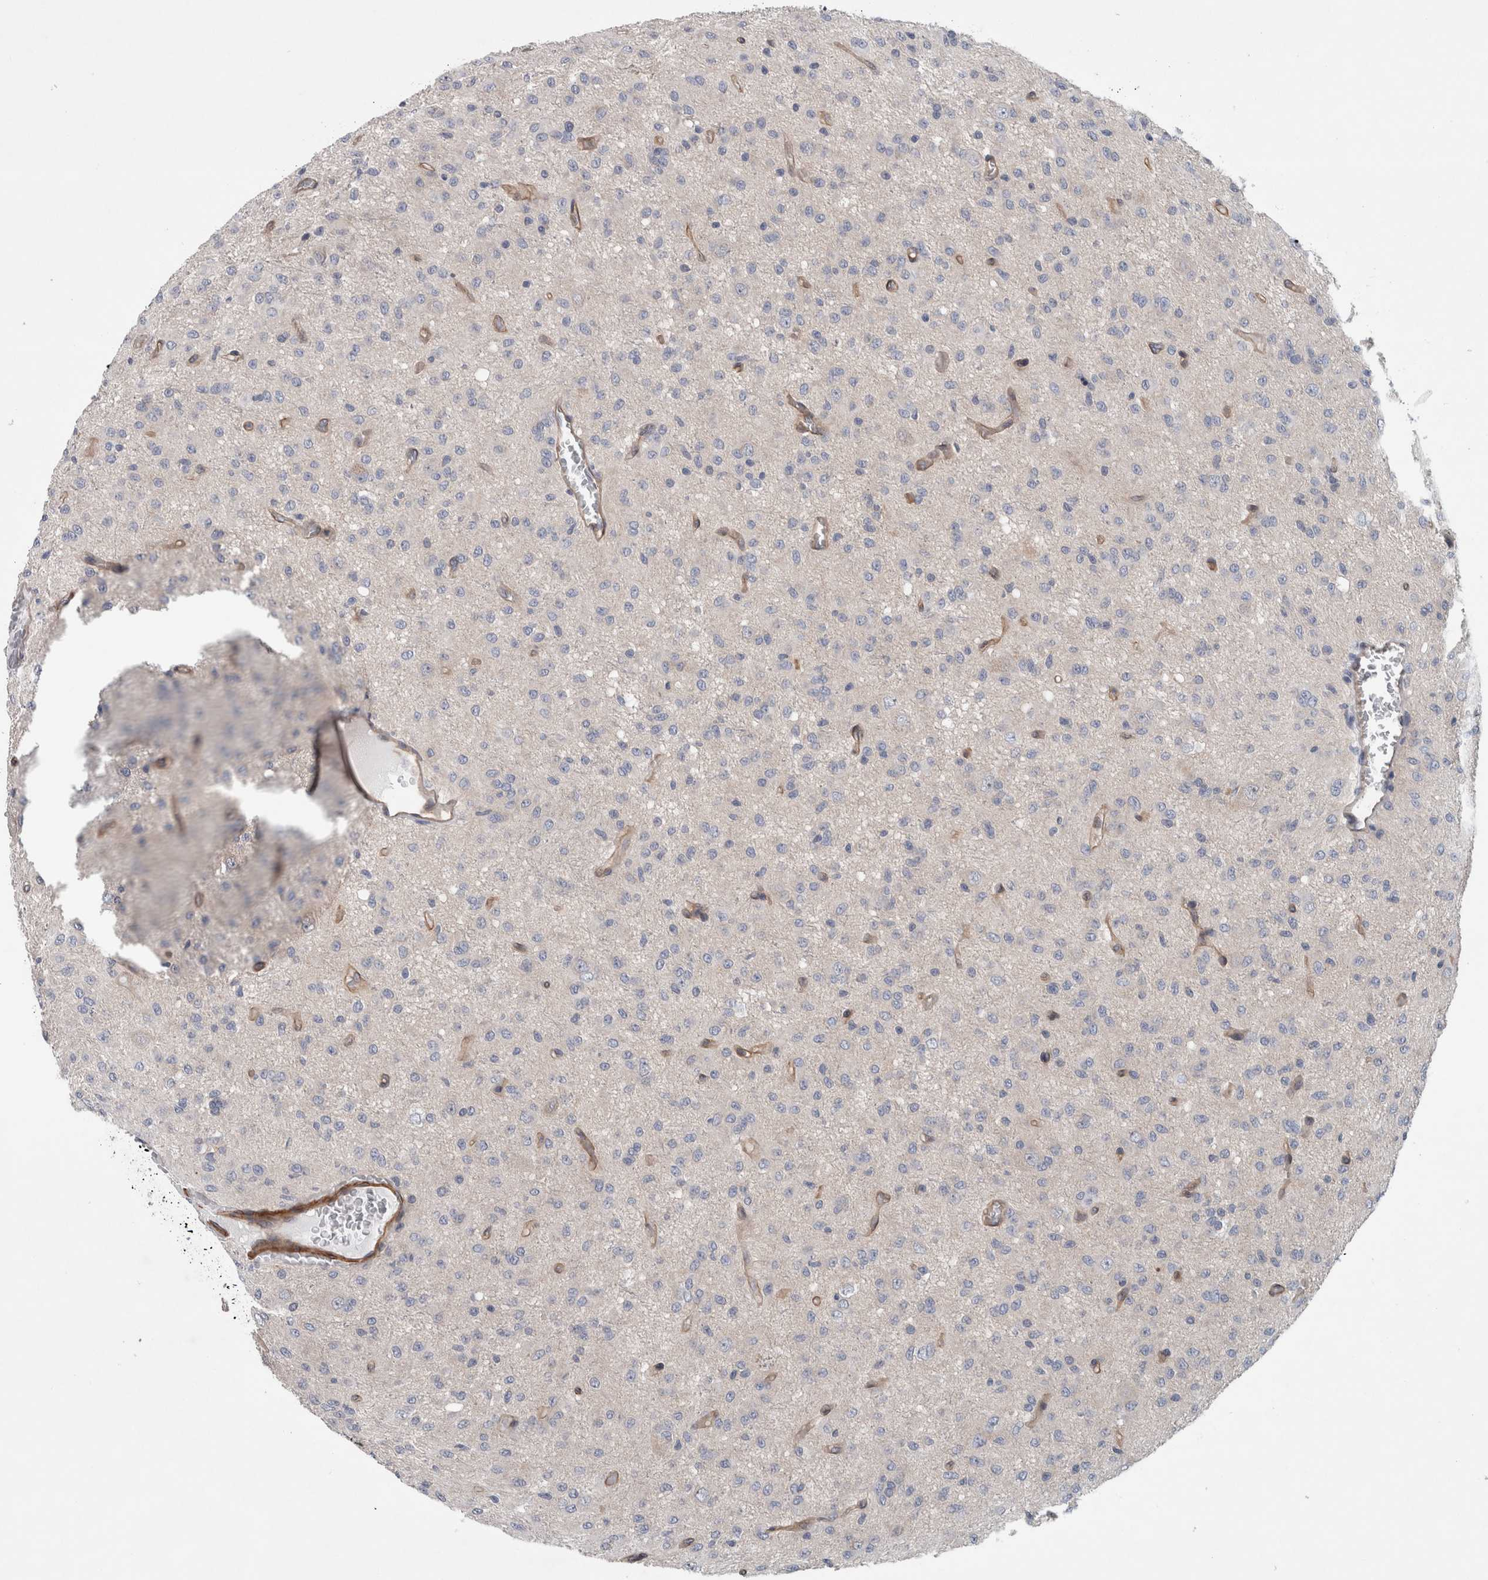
{"staining": {"intensity": "negative", "quantity": "none", "location": "none"}, "tissue": "glioma", "cell_type": "Tumor cells", "image_type": "cancer", "snomed": [{"axis": "morphology", "description": "Glioma, malignant, High grade"}, {"axis": "topography", "description": "Brain"}], "caption": "Human malignant glioma (high-grade) stained for a protein using immunohistochemistry exhibits no expression in tumor cells.", "gene": "BCAM", "patient": {"sex": "female", "age": 59}}